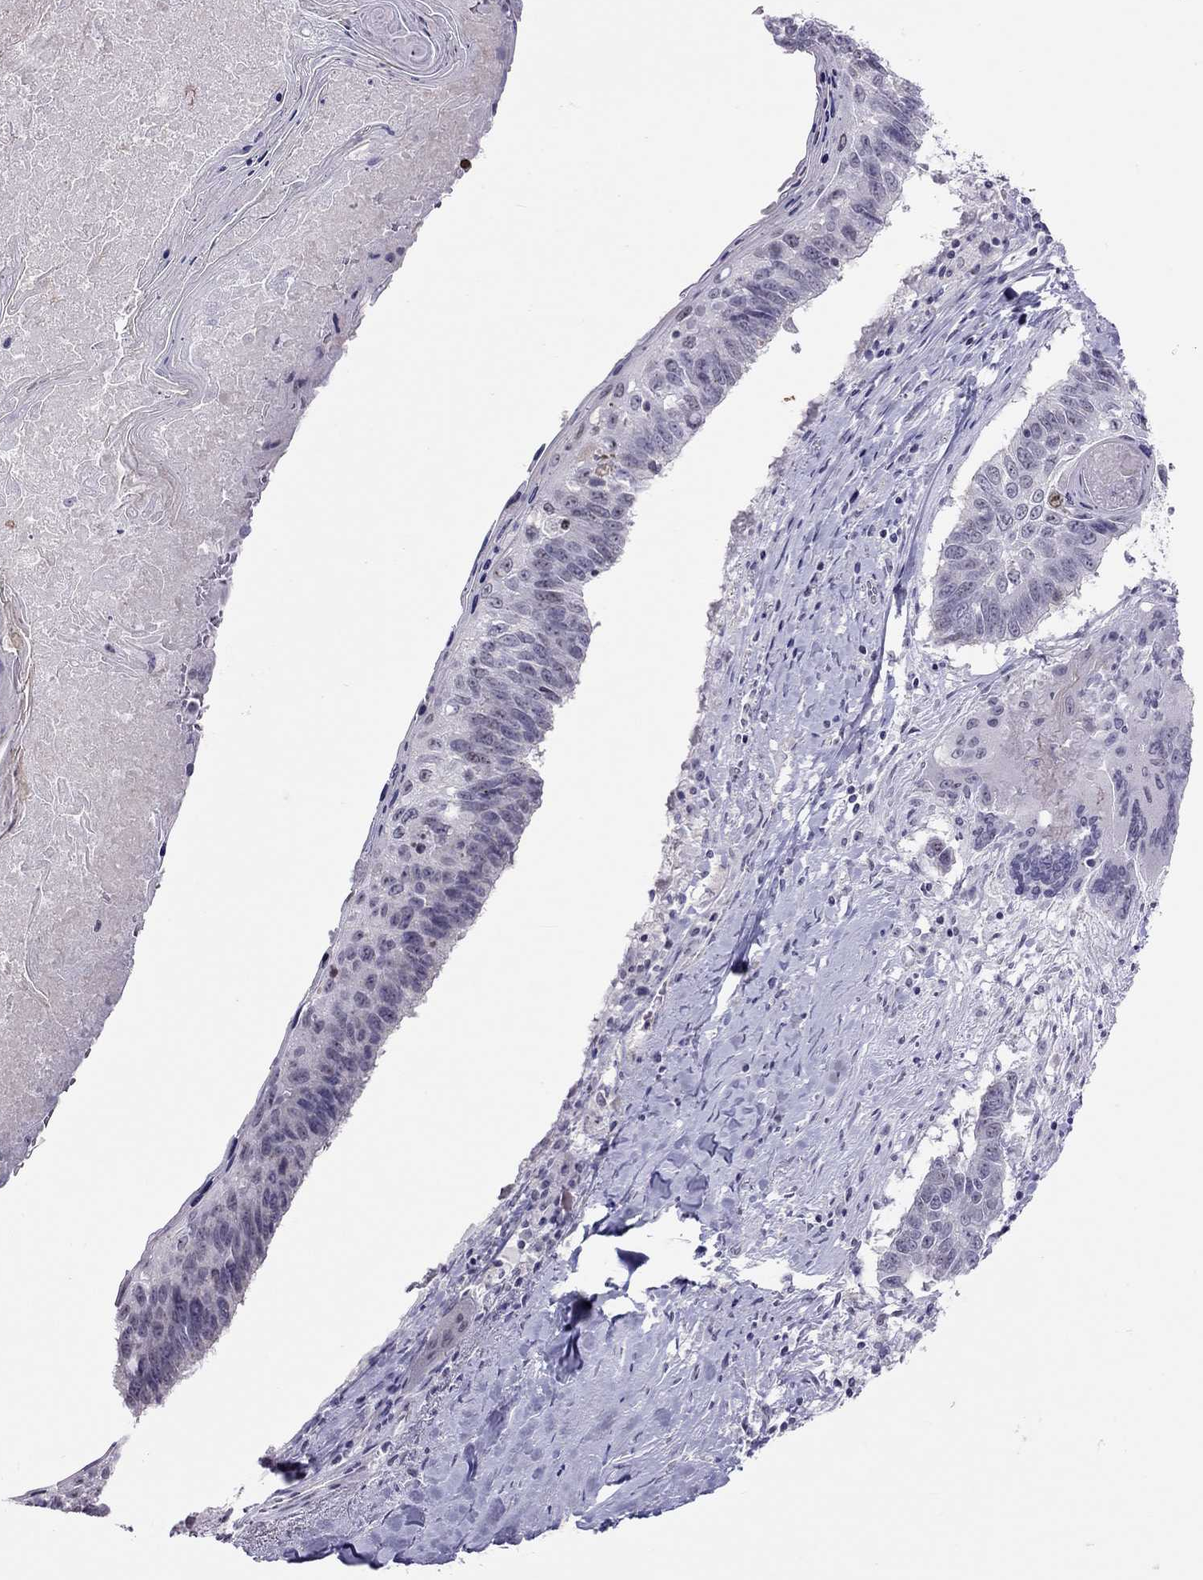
{"staining": {"intensity": "negative", "quantity": "none", "location": "none"}, "tissue": "lung cancer", "cell_type": "Tumor cells", "image_type": "cancer", "snomed": [{"axis": "morphology", "description": "Squamous cell carcinoma, NOS"}, {"axis": "topography", "description": "Lung"}], "caption": "IHC image of squamous cell carcinoma (lung) stained for a protein (brown), which demonstrates no staining in tumor cells. (DAB (3,3'-diaminobenzidine) IHC with hematoxylin counter stain).", "gene": "JHY", "patient": {"sex": "male", "age": 73}}